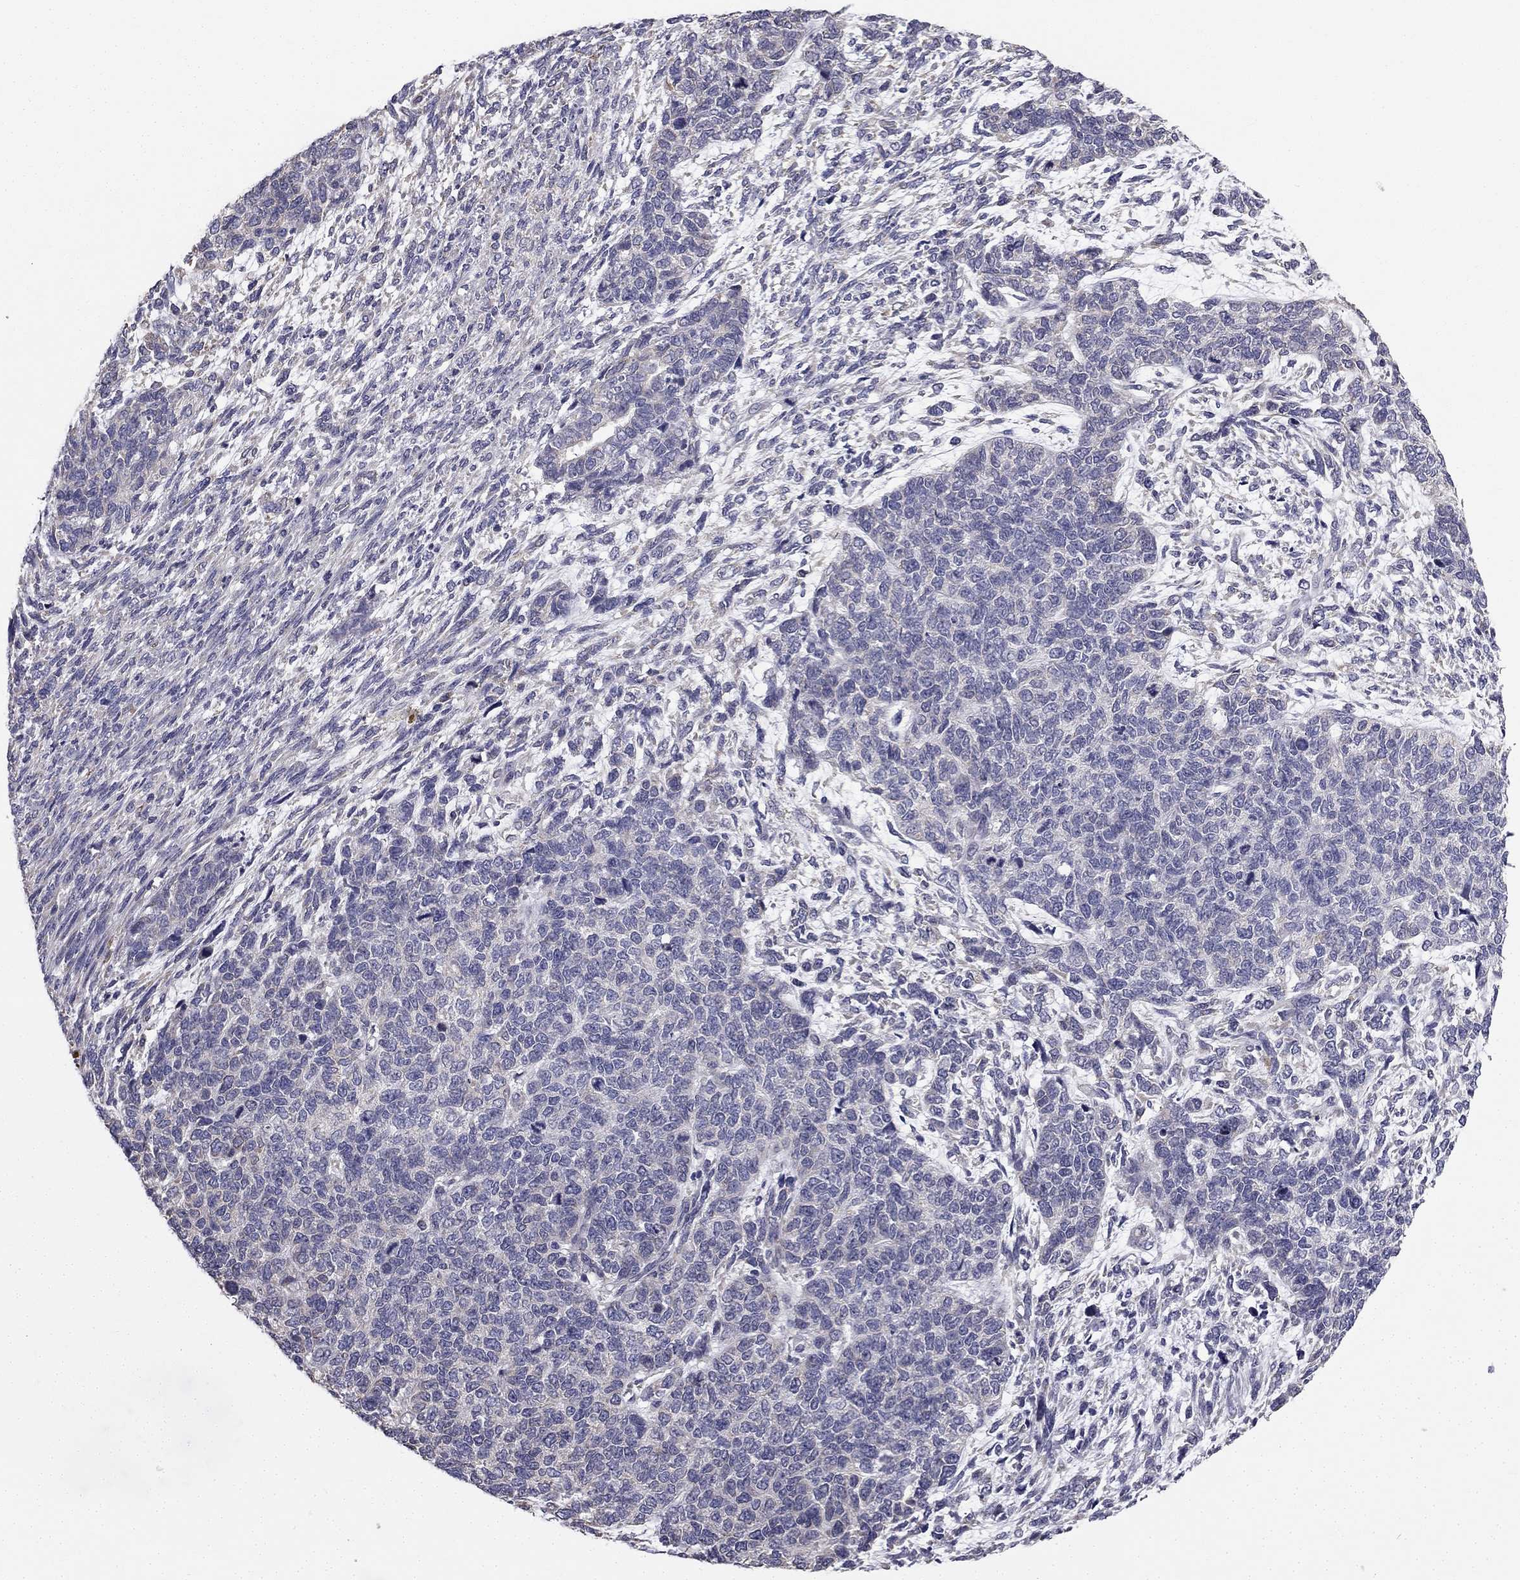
{"staining": {"intensity": "negative", "quantity": "none", "location": "none"}, "tissue": "cervical cancer", "cell_type": "Tumor cells", "image_type": "cancer", "snomed": [{"axis": "morphology", "description": "Squamous cell carcinoma, NOS"}, {"axis": "topography", "description": "Cervix"}], "caption": "Immunohistochemical staining of squamous cell carcinoma (cervical) displays no significant positivity in tumor cells.", "gene": "CCDC40", "patient": {"sex": "female", "age": 63}}